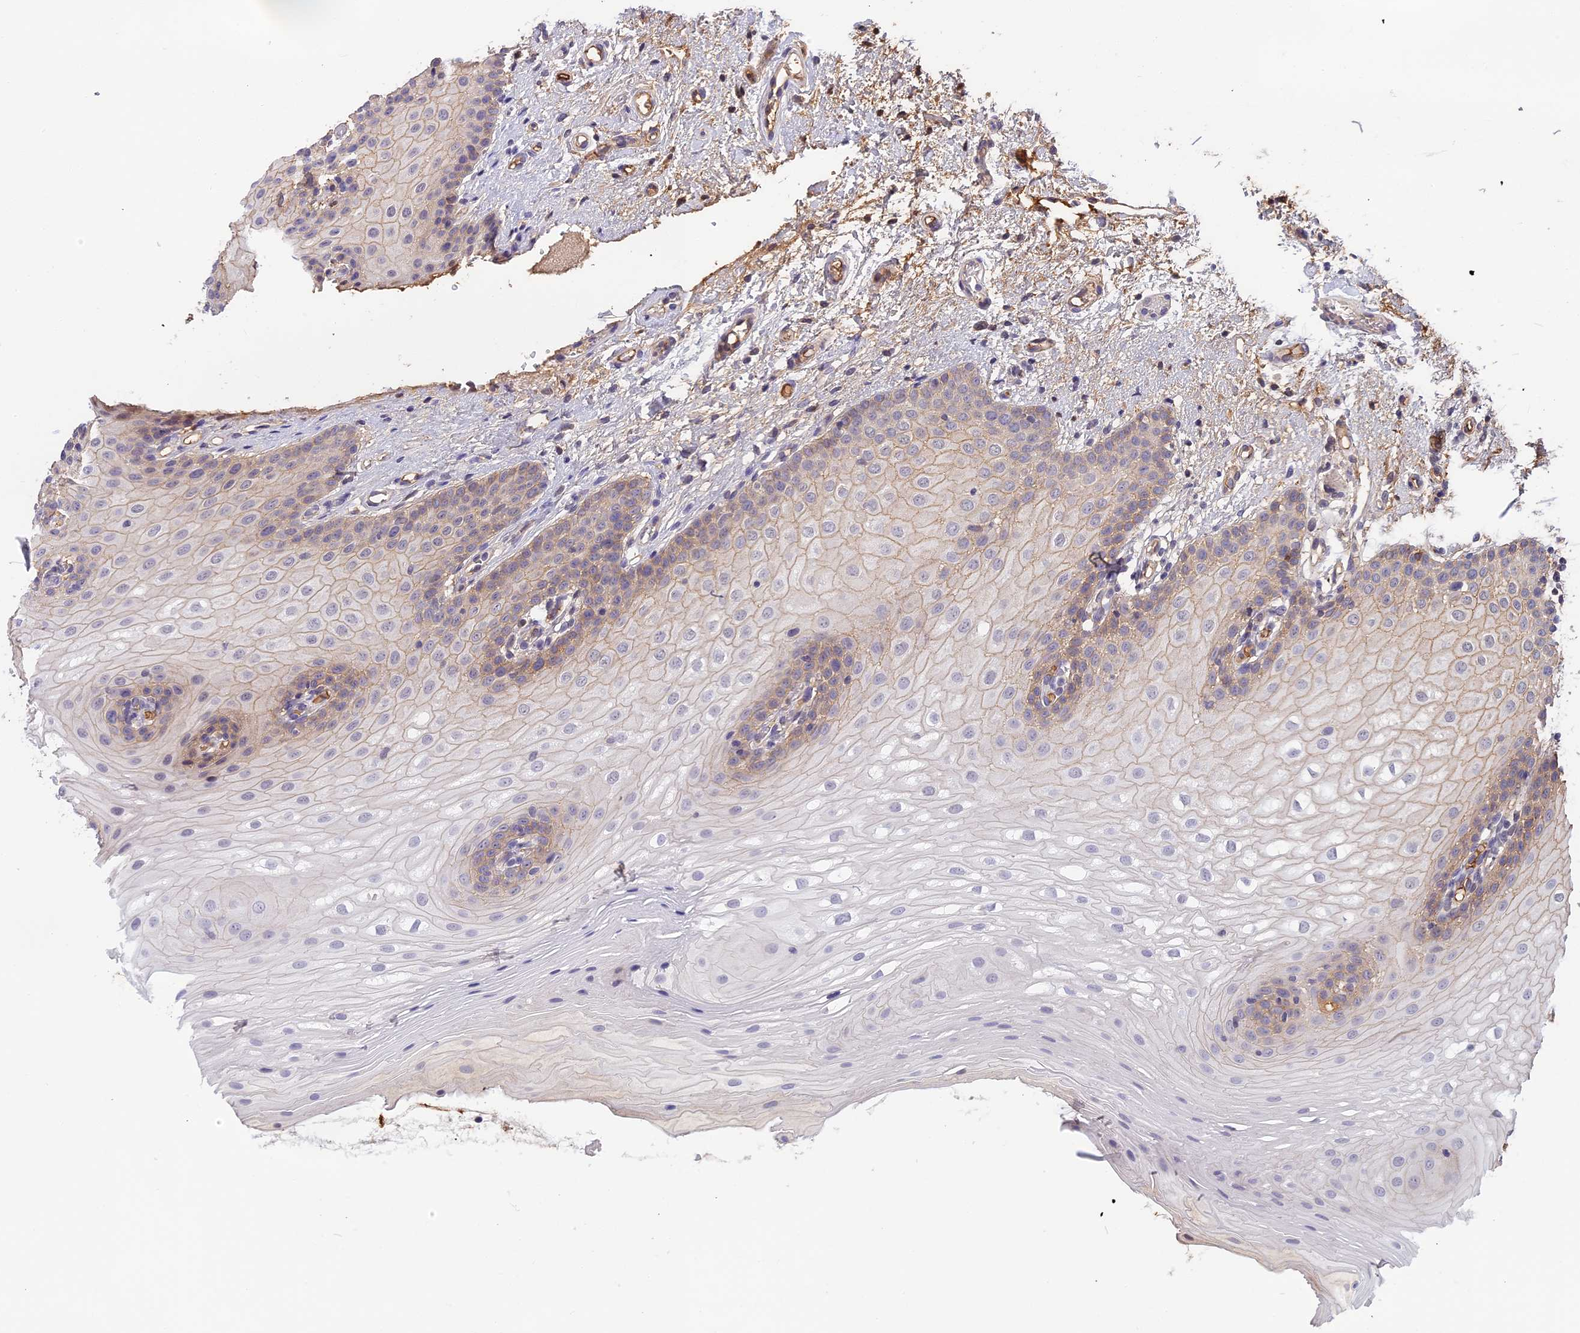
{"staining": {"intensity": "moderate", "quantity": "25%-75%", "location": "cytoplasmic/membranous"}, "tissue": "oral mucosa", "cell_type": "Squamous epithelial cells", "image_type": "normal", "snomed": [{"axis": "morphology", "description": "Normal tissue, NOS"}, {"axis": "topography", "description": "Oral tissue"}], "caption": "A micrograph of oral mucosa stained for a protein shows moderate cytoplasmic/membranous brown staining in squamous epithelial cells.", "gene": "ADGRD1", "patient": {"sex": "female", "age": 54}}